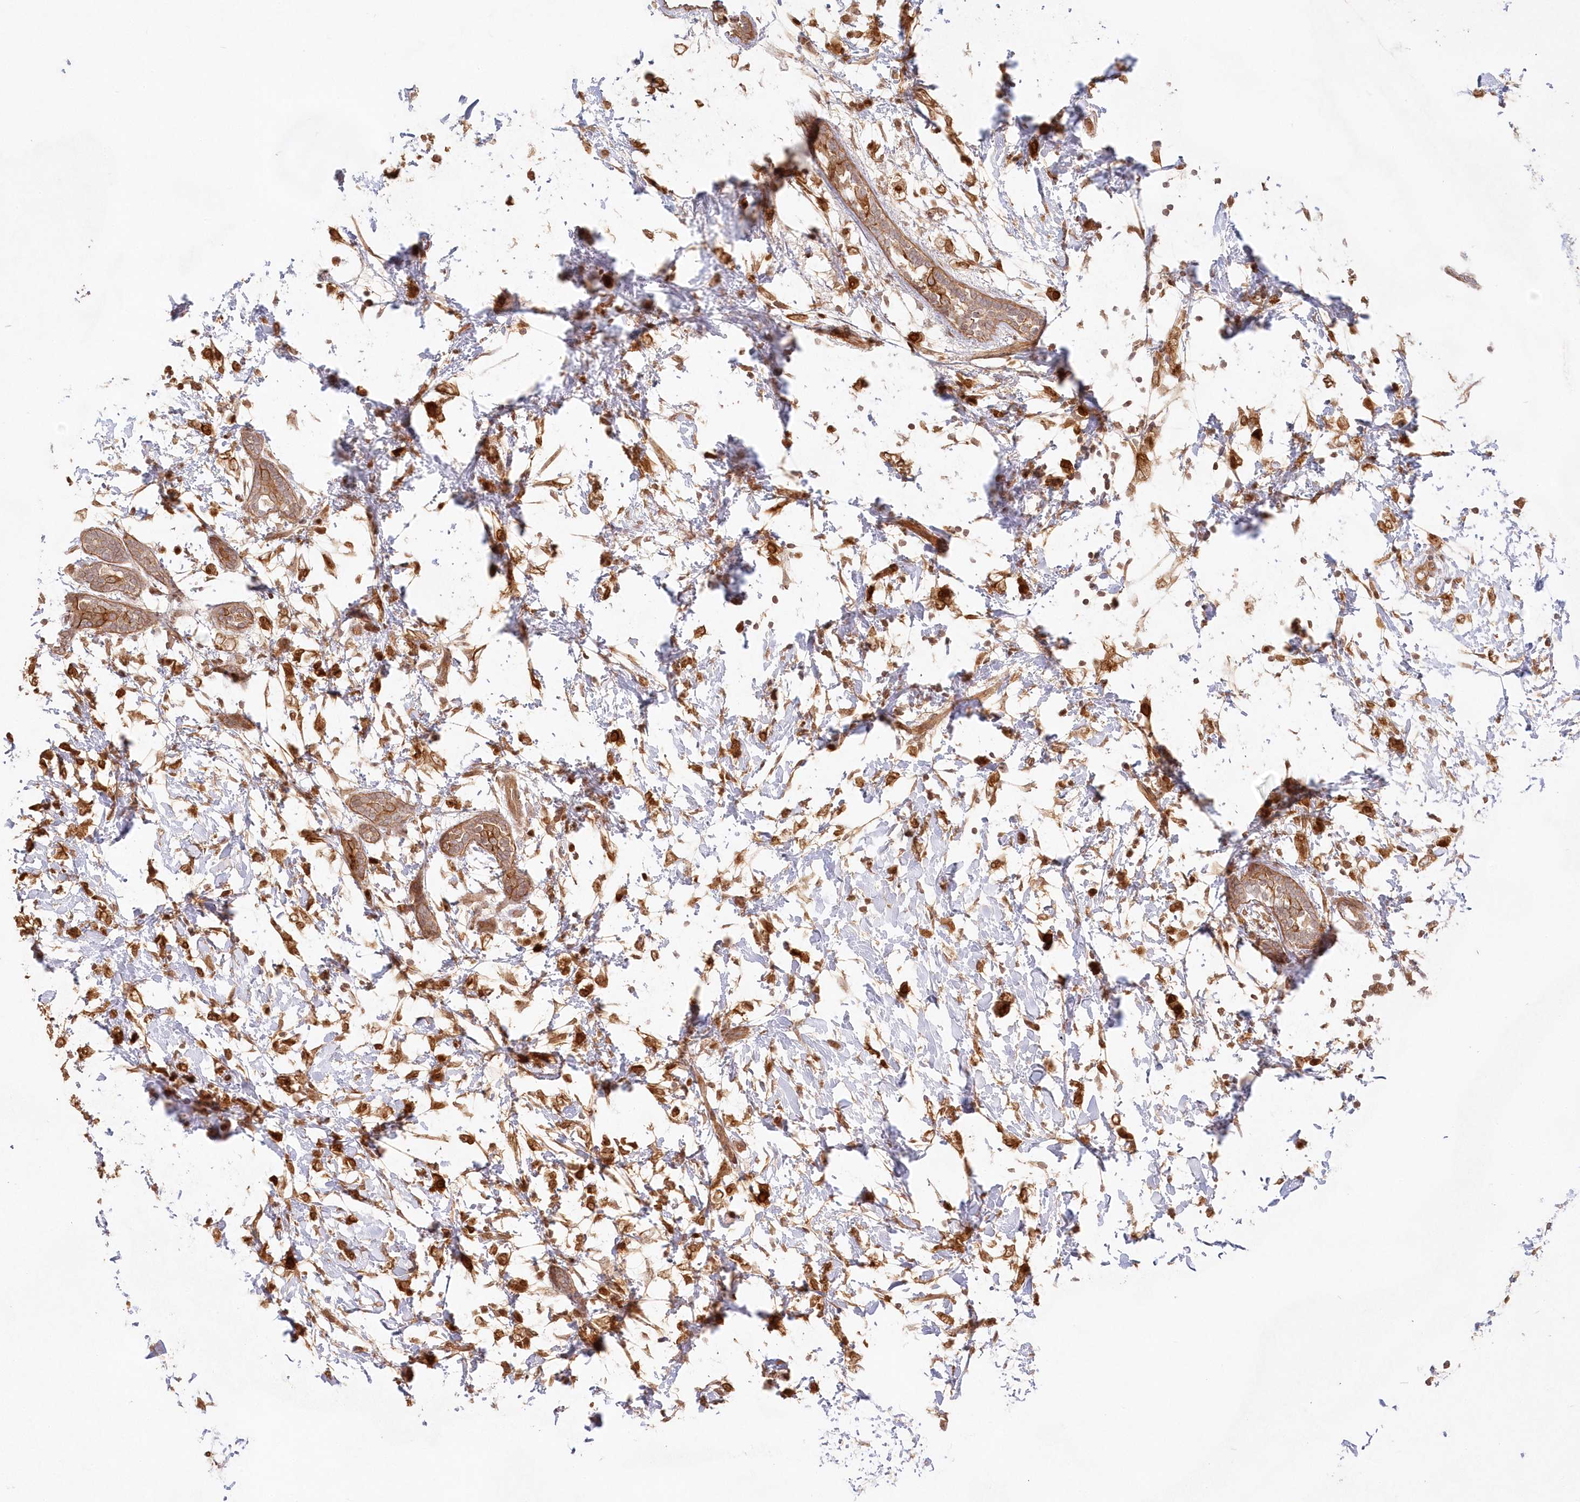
{"staining": {"intensity": "strong", "quantity": ">75%", "location": "cytoplasmic/membranous"}, "tissue": "breast cancer", "cell_type": "Tumor cells", "image_type": "cancer", "snomed": [{"axis": "morphology", "description": "Normal tissue, NOS"}, {"axis": "morphology", "description": "Lobular carcinoma"}, {"axis": "topography", "description": "Breast"}], "caption": "Protein expression analysis of breast cancer shows strong cytoplasmic/membranous staining in about >75% of tumor cells.", "gene": "KIAA0232", "patient": {"sex": "female", "age": 47}}